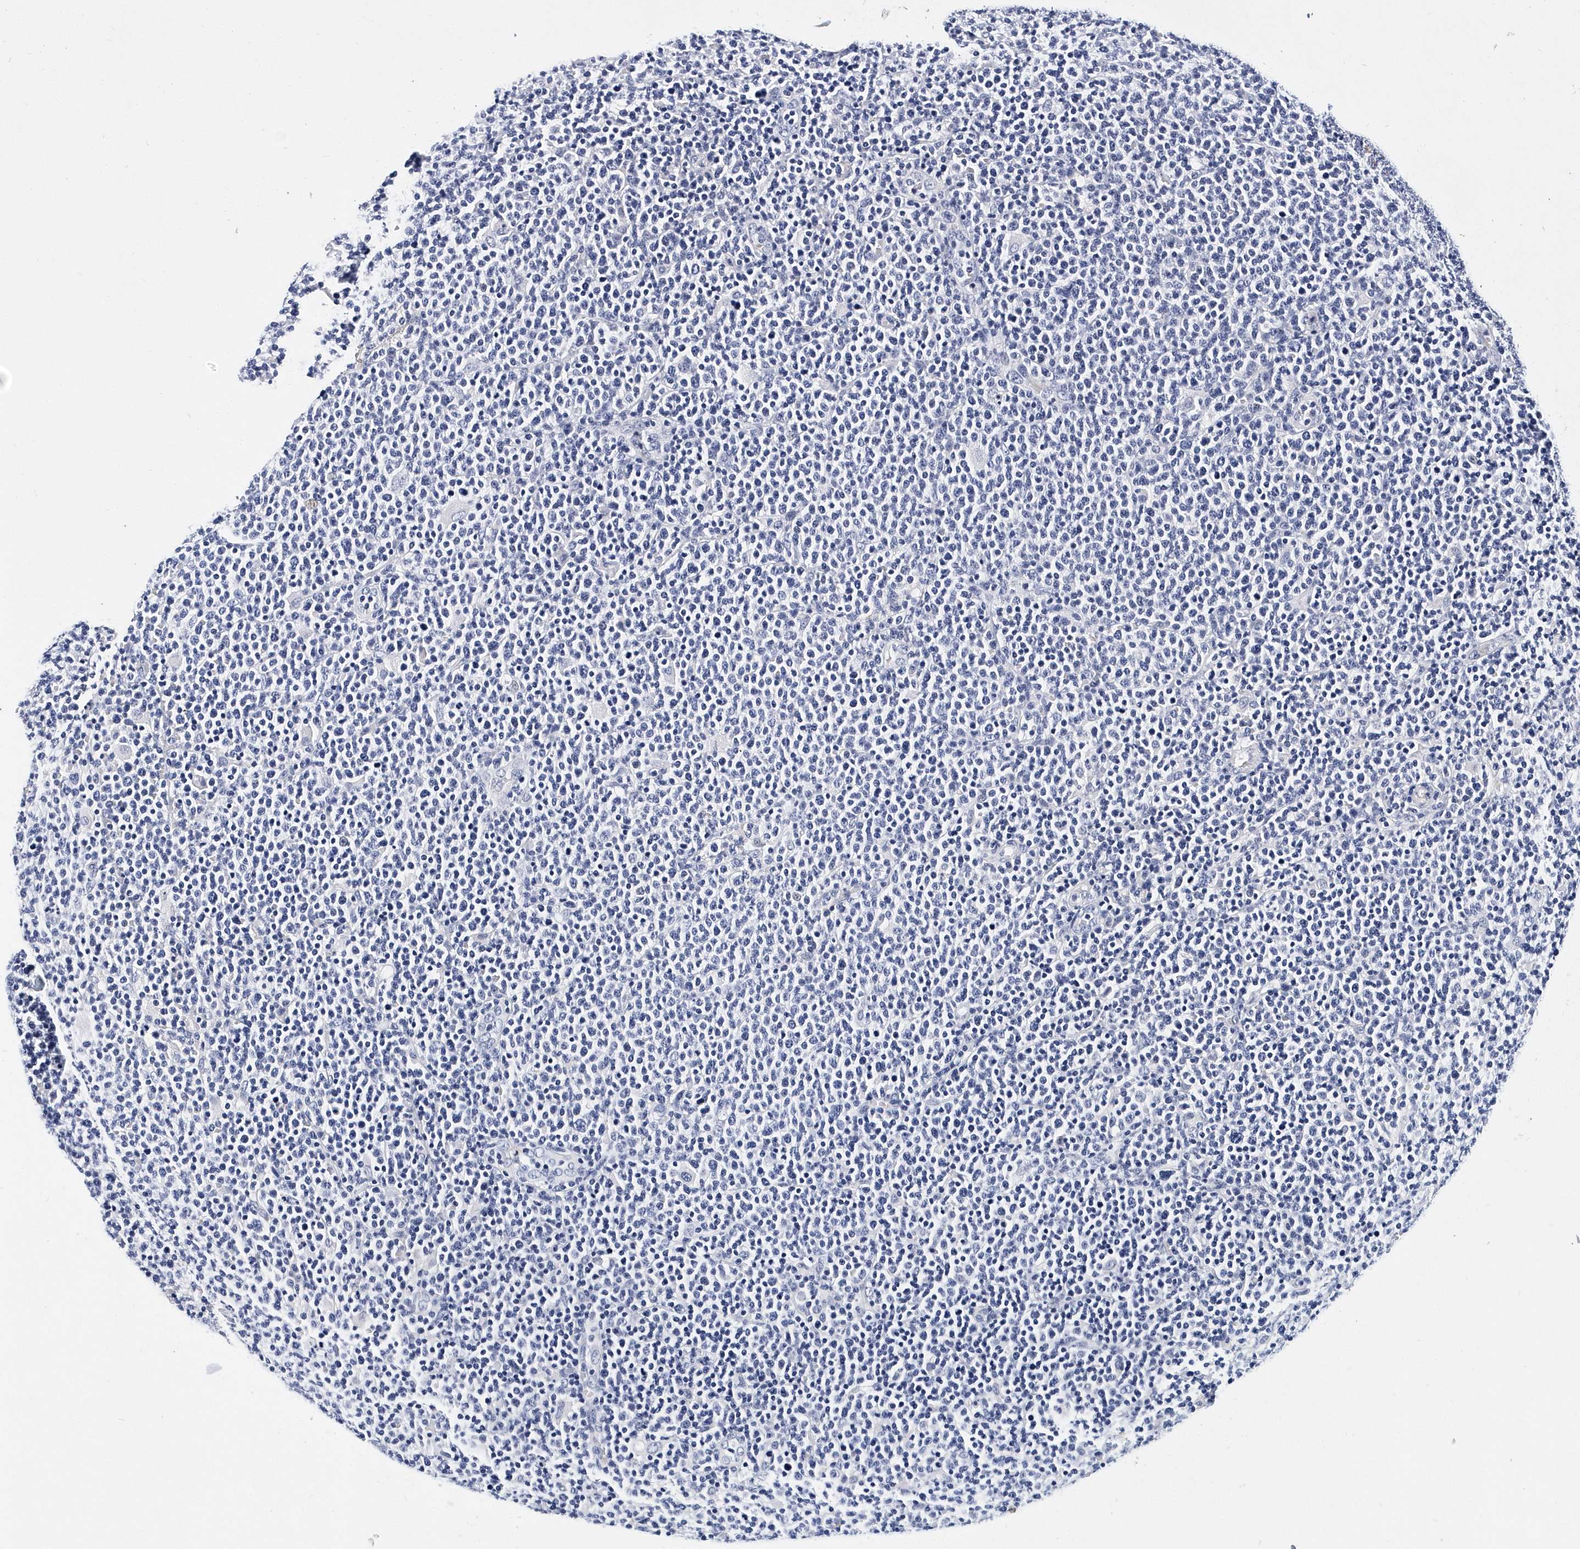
{"staining": {"intensity": "negative", "quantity": "none", "location": "none"}, "tissue": "lymphoma", "cell_type": "Tumor cells", "image_type": "cancer", "snomed": [{"axis": "morphology", "description": "Malignant lymphoma, non-Hodgkin's type, High grade"}, {"axis": "topography", "description": "Lymph node"}], "caption": "DAB immunohistochemical staining of human malignant lymphoma, non-Hodgkin's type (high-grade) exhibits no significant expression in tumor cells. (DAB (3,3'-diaminobenzidine) immunohistochemistry (IHC) visualized using brightfield microscopy, high magnification).", "gene": "ITGA2B", "patient": {"sex": "male", "age": 61}}